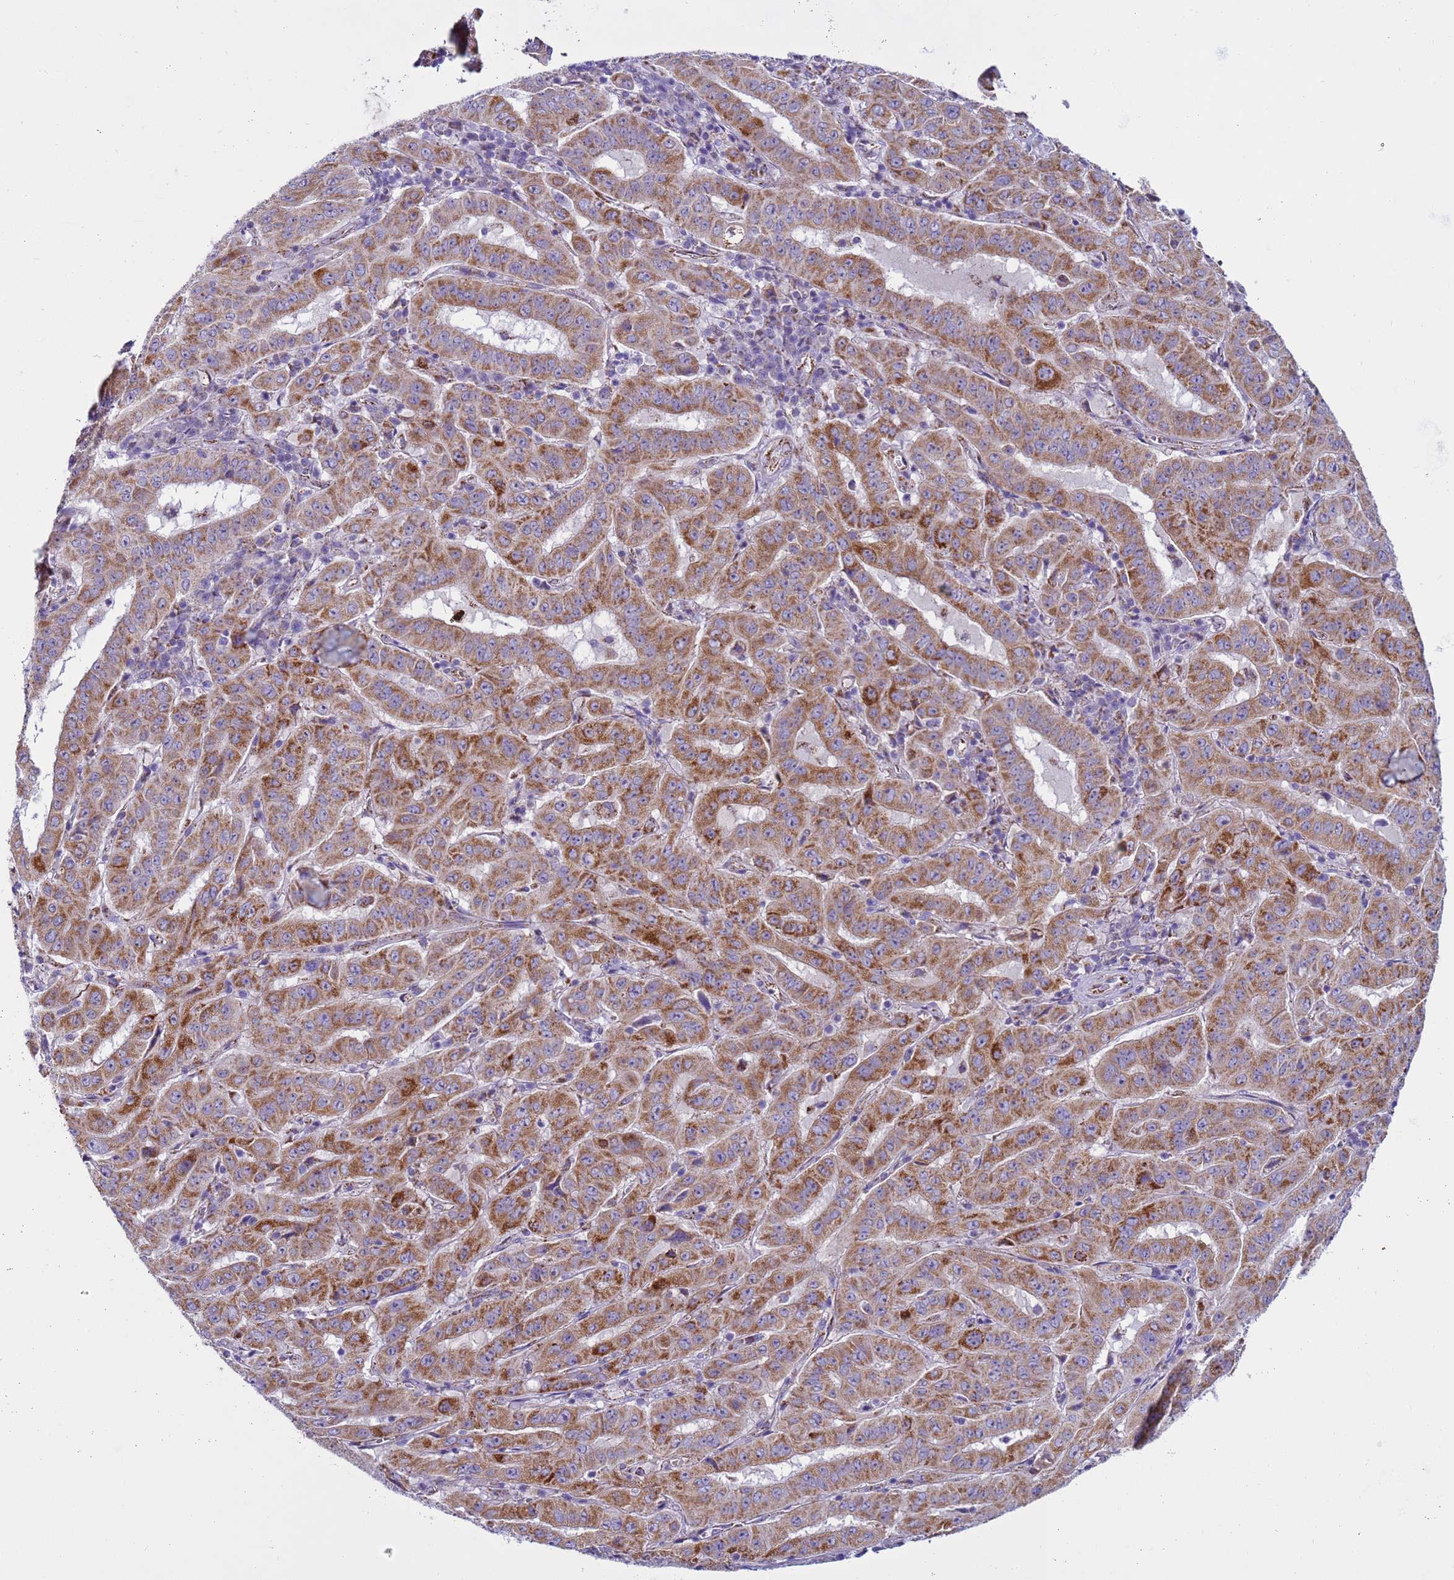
{"staining": {"intensity": "moderate", "quantity": ">75%", "location": "cytoplasmic/membranous"}, "tissue": "pancreatic cancer", "cell_type": "Tumor cells", "image_type": "cancer", "snomed": [{"axis": "morphology", "description": "Adenocarcinoma, NOS"}, {"axis": "topography", "description": "Pancreas"}], "caption": "This image displays IHC staining of pancreatic adenocarcinoma, with medium moderate cytoplasmic/membranous expression in about >75% of tumor cells.", "gene": "NCALD", "patient": {"sex": "male", "age": 63}}